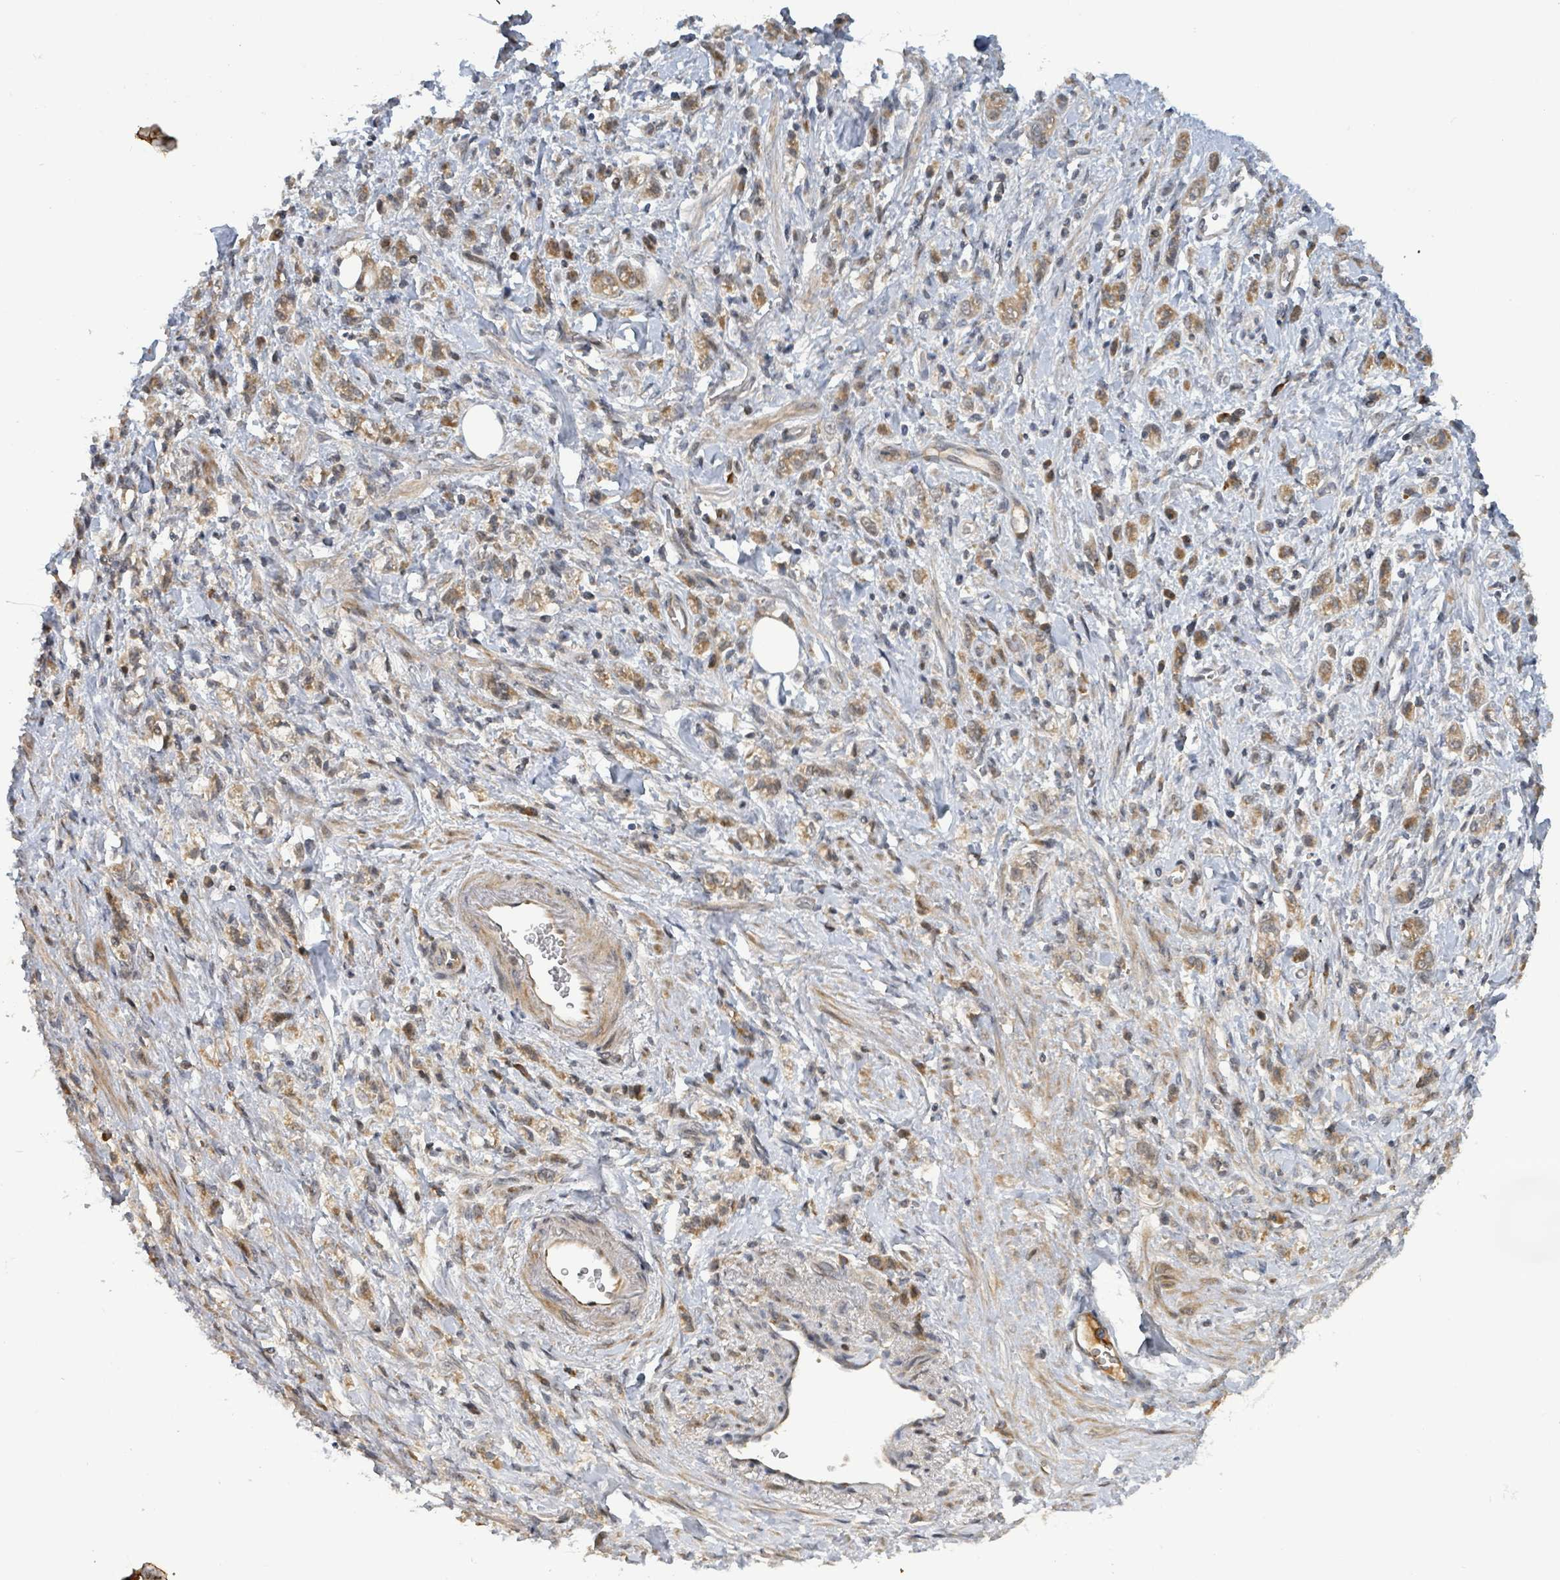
{"staining": {"intensity": "moderate", "quantity": ">75%", "location": "cytoplasmic/membranous"}, "tissue": "stomach cancer", "cell_type": "Tumor cells", "image_type": "cancer", "snomed": [{"axis": "morphology", "description": "Adenocarcinoma, NOS"}, {"axis": "topography", "description": "Stomach"}], "caption": "This image displays adenocarcinoma (stomach) stained with immunohistochemistry to label a protein in brown. The cytoplasmic/membranous of tumor cells show moderate positivity for the protein. Nuclei are counter-stained blue.", "gene": "ITGA11", "patient": {"sex": "male", "age": 77}}